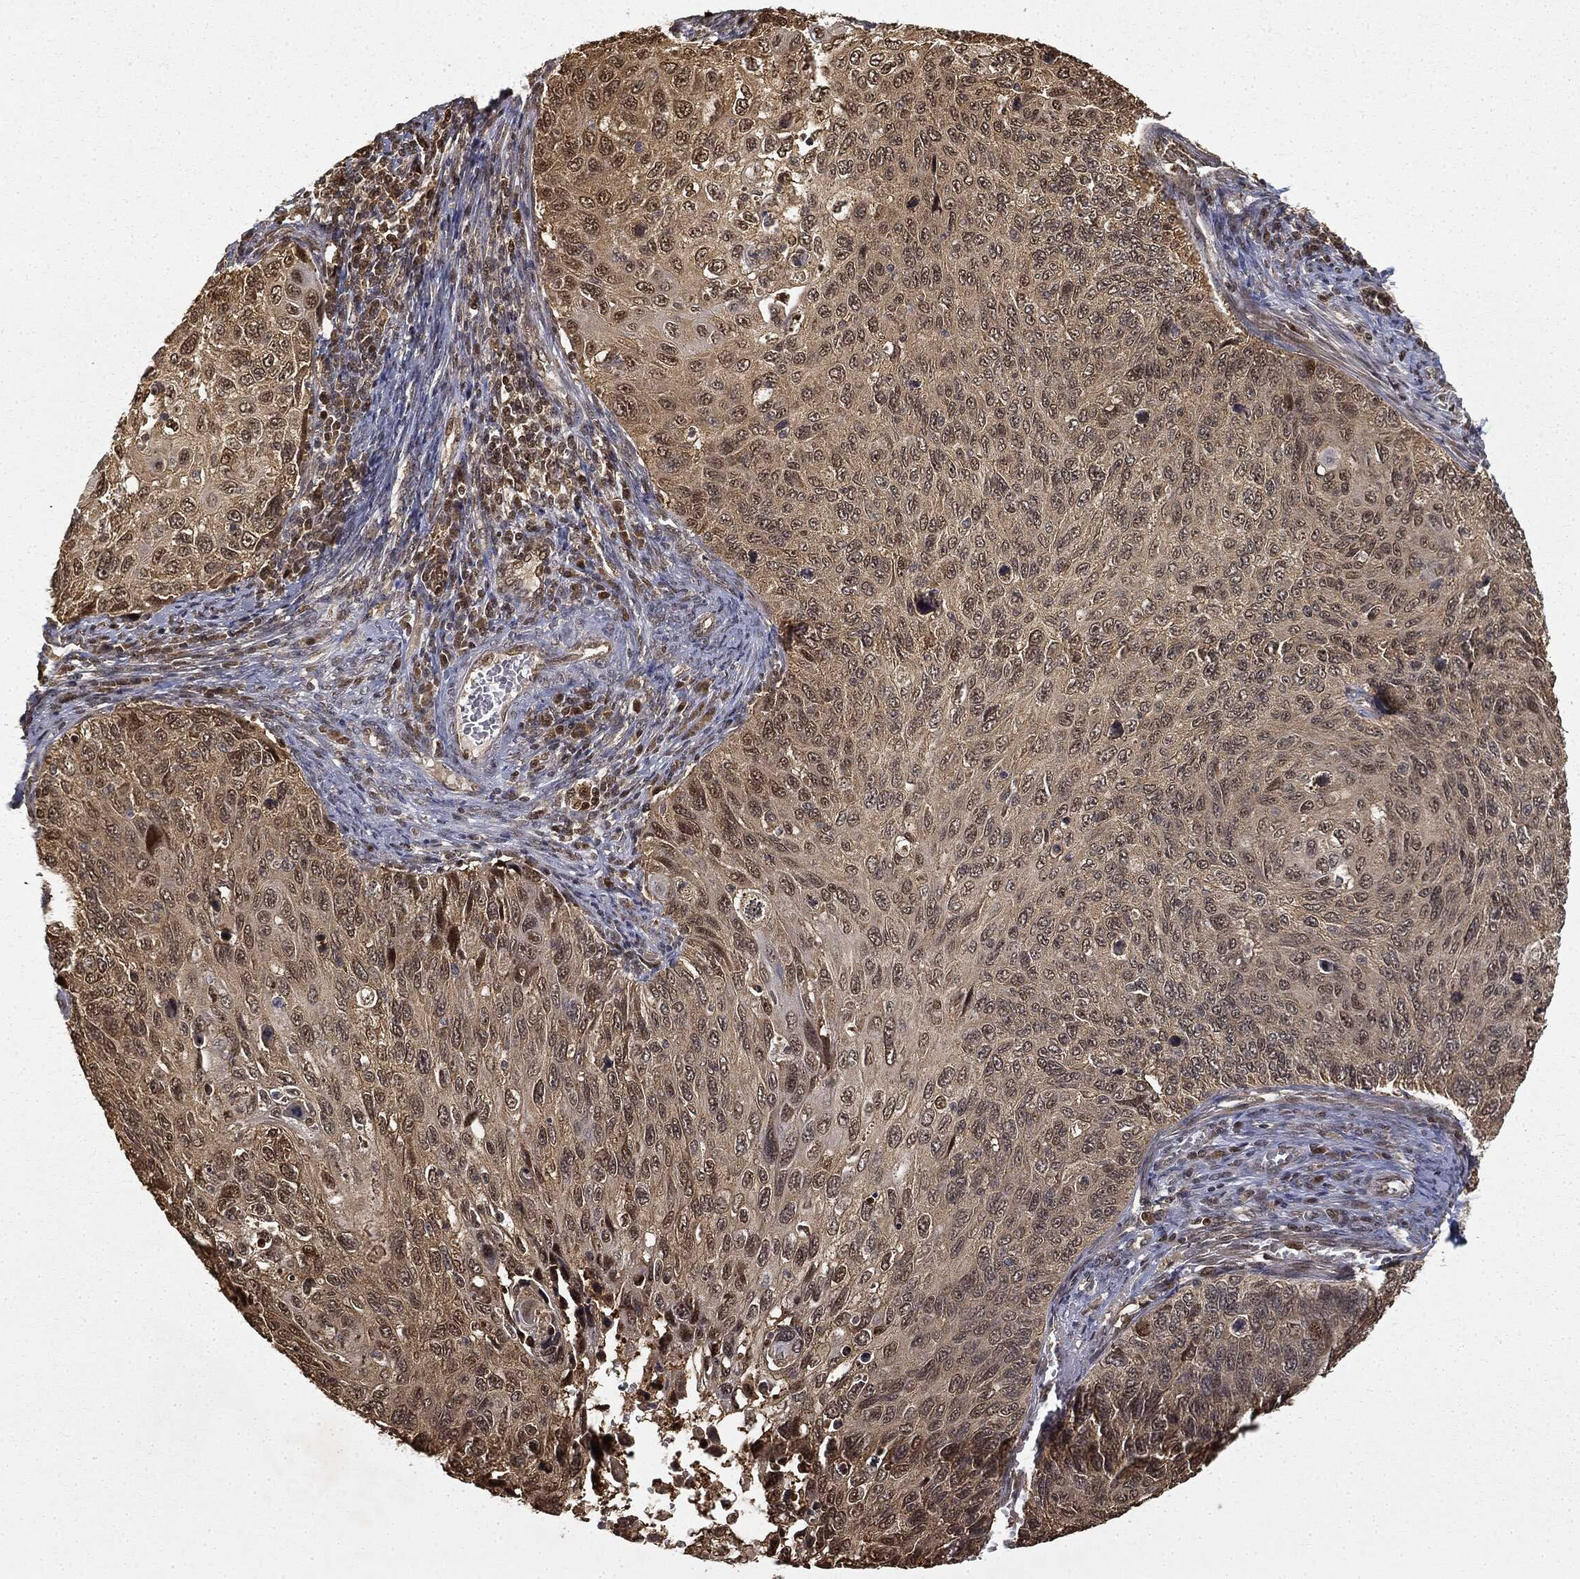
{"staining": {"intensity": "moderate", "quantity": "25%-75%", "location": "cytoplasmic/membranous,nuclear"}, "tissue": "cervical cancer", "cell_type": "Tumor cells", "image_type": "cancer", "snomed": [{"axis": "morphology", "description": "Squamous cell carcinoma, NOS"}, {"axis": "topography", "description": "Cervix"}], "caption": "Approximately 25%-75% of tumor cells in cervical cancer (squamous cell carcinoma) reveal moderate cytoplasmic/membranous and nuclear protein positivity as visualized by brown immunohistochemical staining.", "gene": "ZNHIT6", "patient": {"sex": "female", "age": 70}}